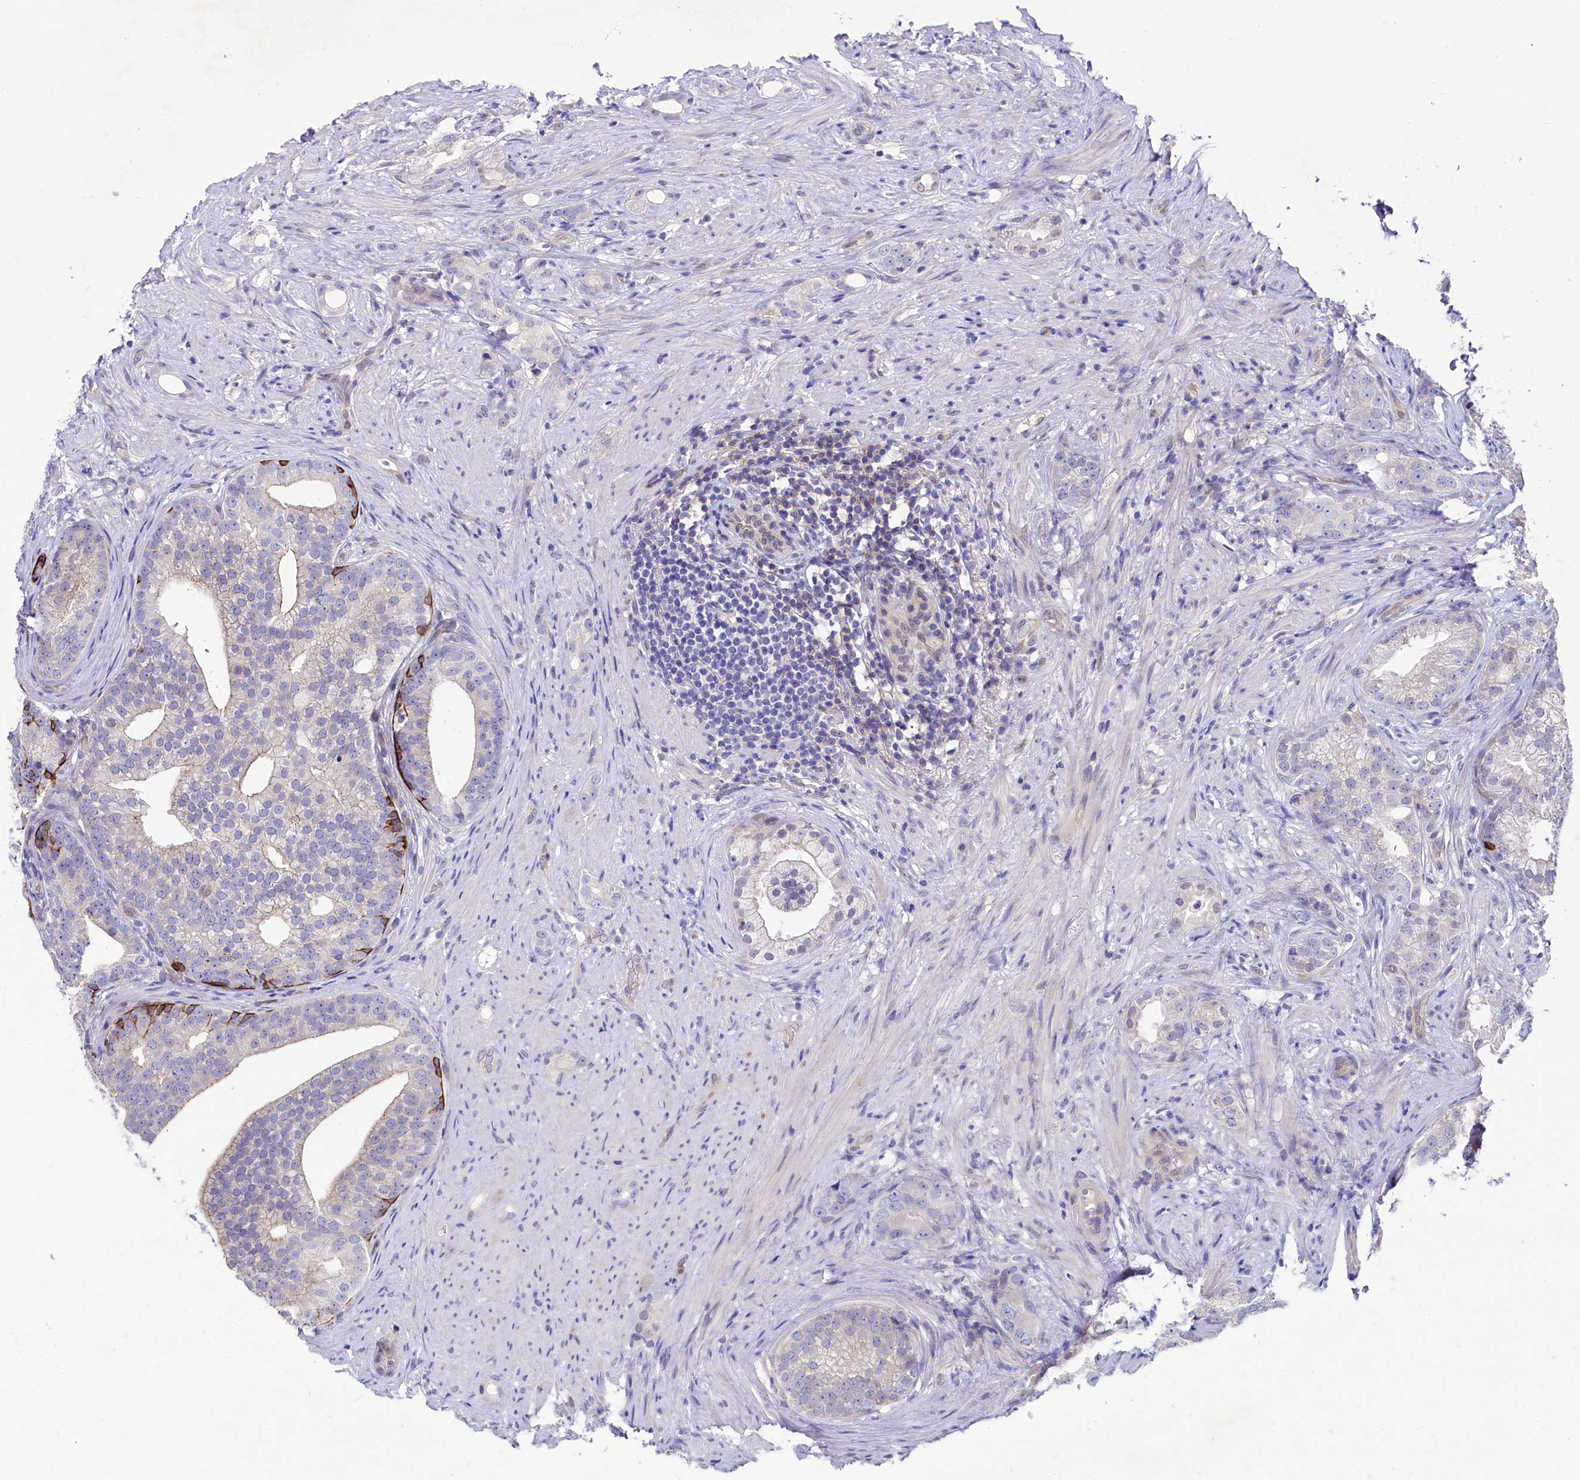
{"staining": {"intensity": "negative", "quantity": "none", "location": "none"}, "tissue": "prostate cancer", "cell_type": "Tumor cells", "image_type": "cancer", "snomed": [{"axis": "morphology", "description": "Adenocarcinoma, Low grade"}, {"axis": "topography", "description": "Prostate"}], "caption": "This is an immunohistochemistry histopathology image of human prostate cancer (low-grade adenocarcinoma). There is no expression in tumor cells.", "gene": "ASTE1", "patient": {"sex": "male", "age": 71}}